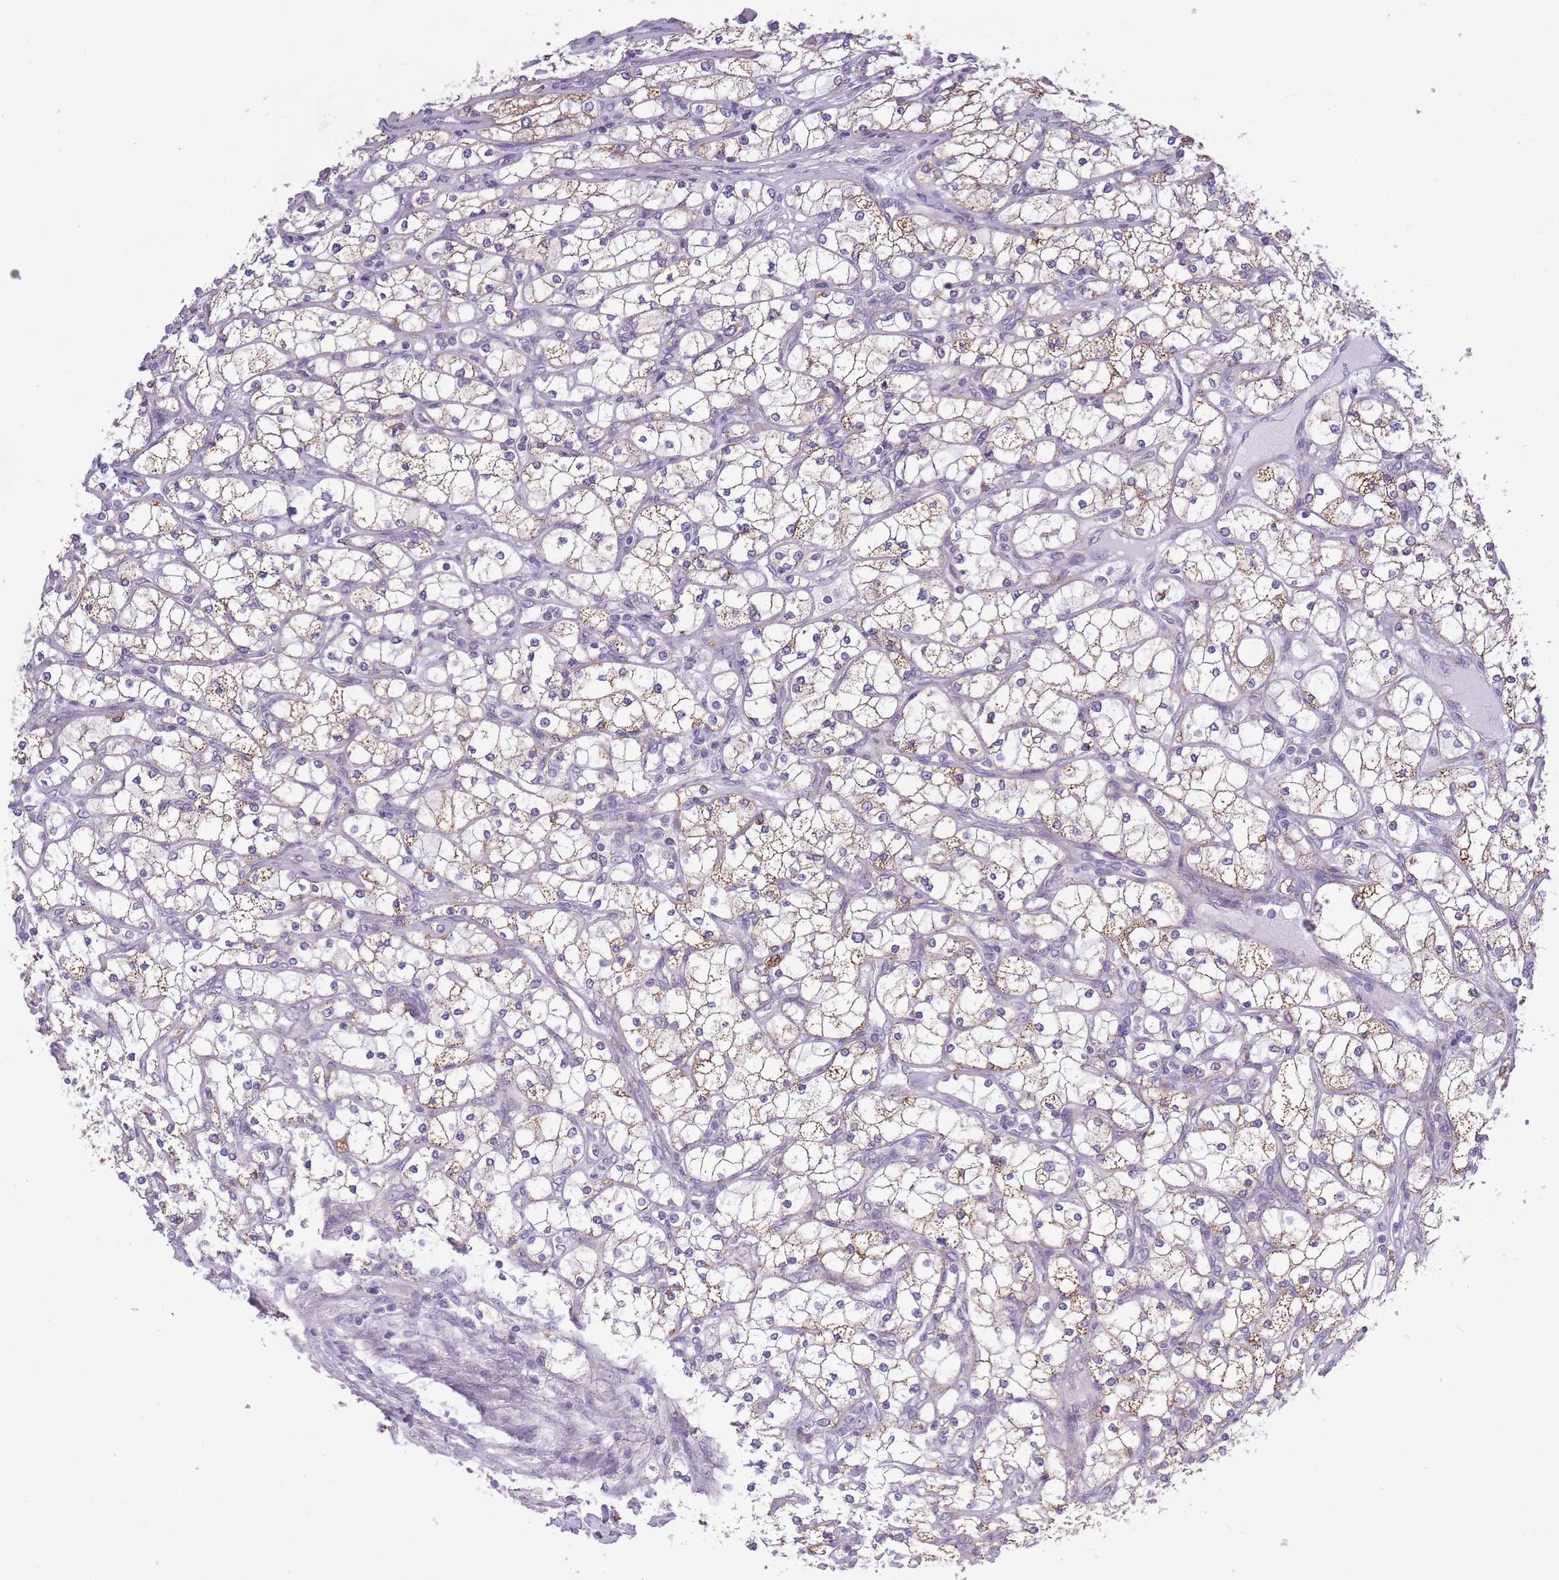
{"staining": {"intensity": "moderate", "quantity": "25%-75%", "location": "cytoplasmic/membranous"}, "tissue": "renal cancer", "cell_type": "Tumor cells", "image_type": "cancer", "snomed": [{"axis": "morphology", "description": "Adenocarcinoma, NOS"}, {"axis": "topography", "description": "Kidney"}], "caption": "Tumor cells reveal moderate cytoplasmic/membranous positivity in approximately 25%-75% of cells in renal cancer (adenocarcinoma).", "gene": "ZBTB24", "patient": {"sex": "male", "age": 80}}